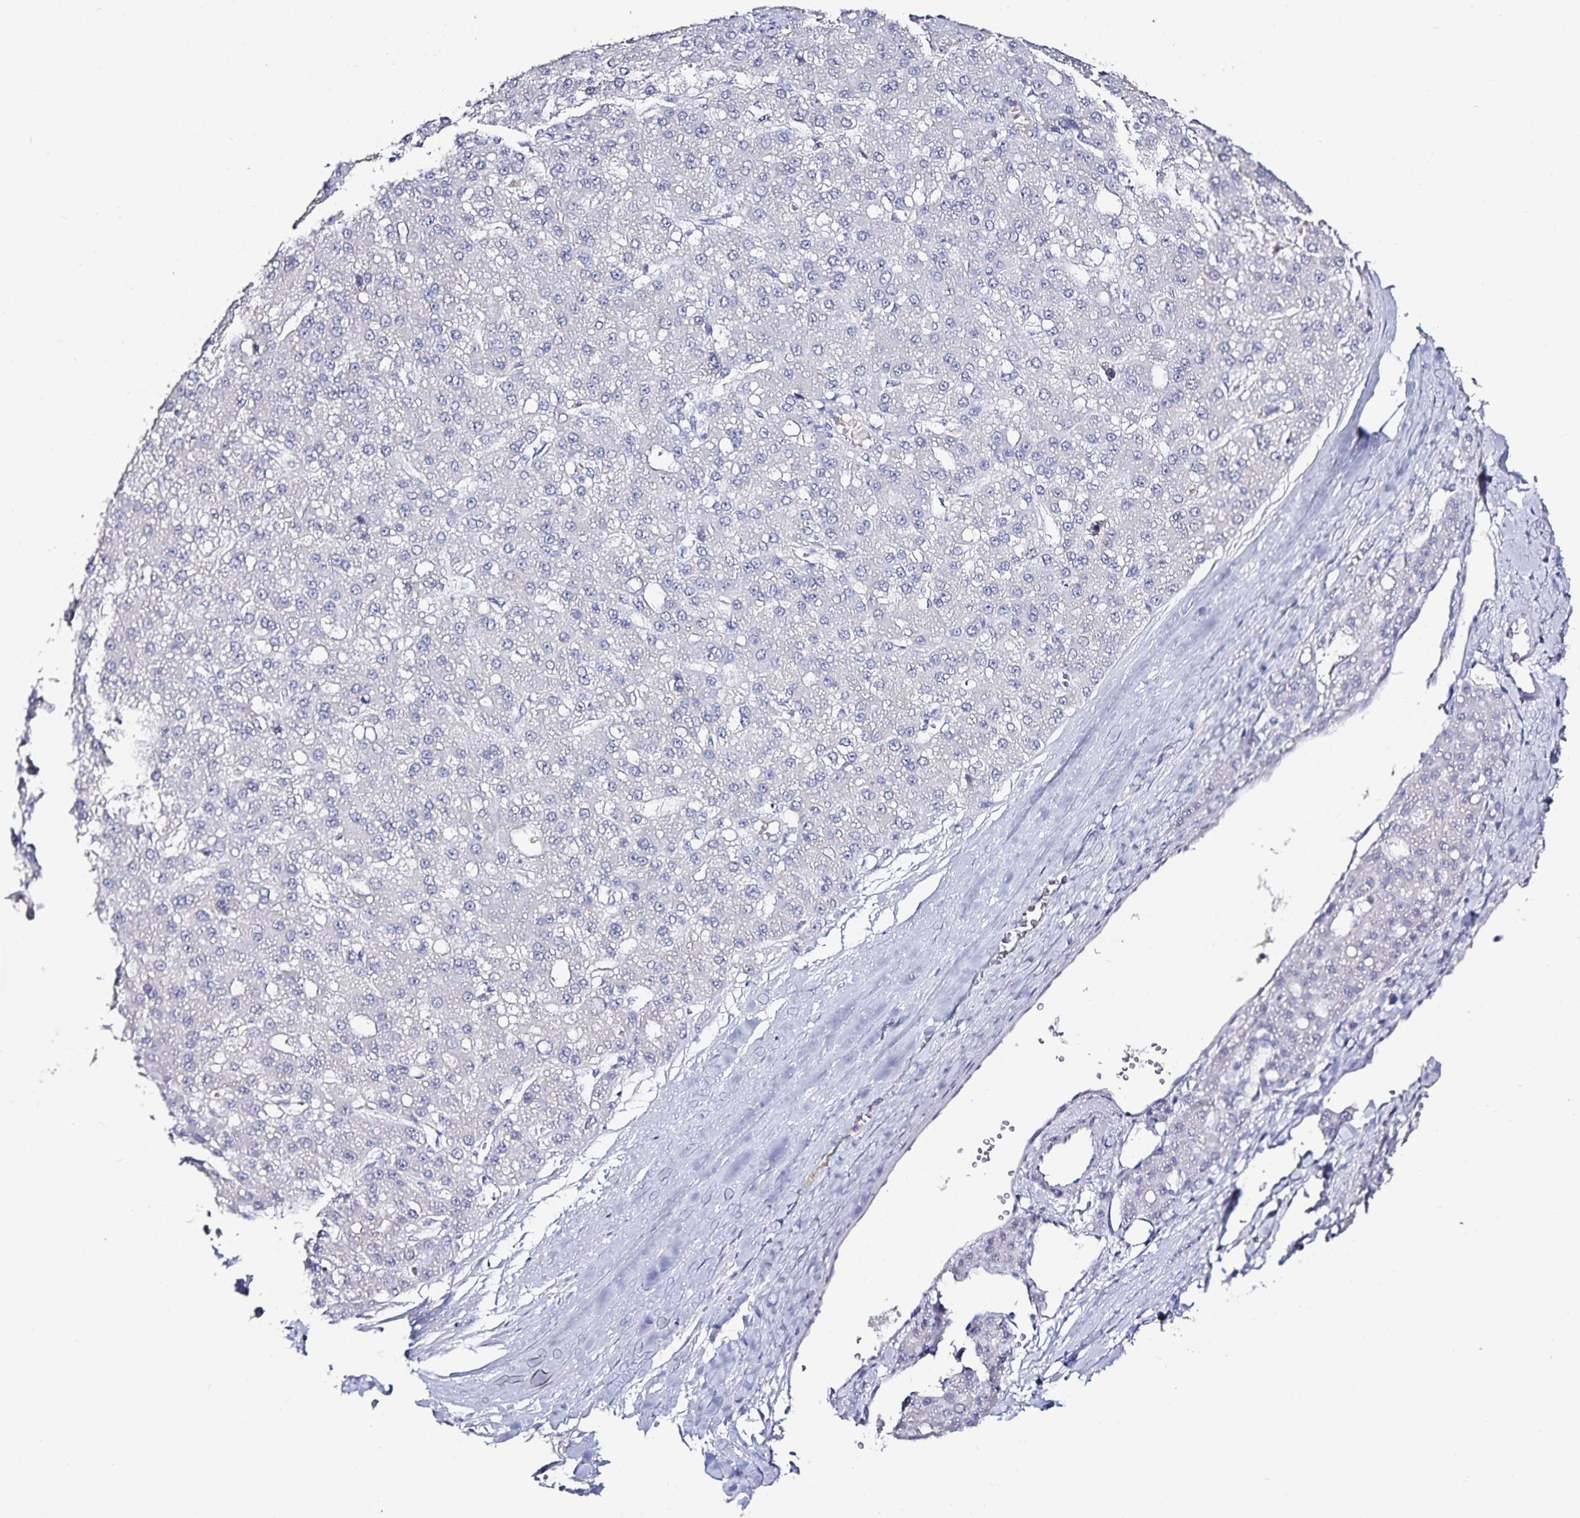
{"staining": {"intensity": "negative", "quantity": "none", "location": "none"}, "tissue": "liver cancer", "cell_type": "Tumor cells", "image_type": "cancer", "snomed": [{"axis": "morphology", "description": "Carcinoma, Hepatocellular, NOS"}, {"axis": "topography", "description": "Liver"}], "caption": "High power microscopy image of an immunohistochemistry (IHC) micrograph of liver cancer, revealing no significant positivity in tumor cells.", "gene": "TTR", "patient": {"sex": "male", "age": 67}}